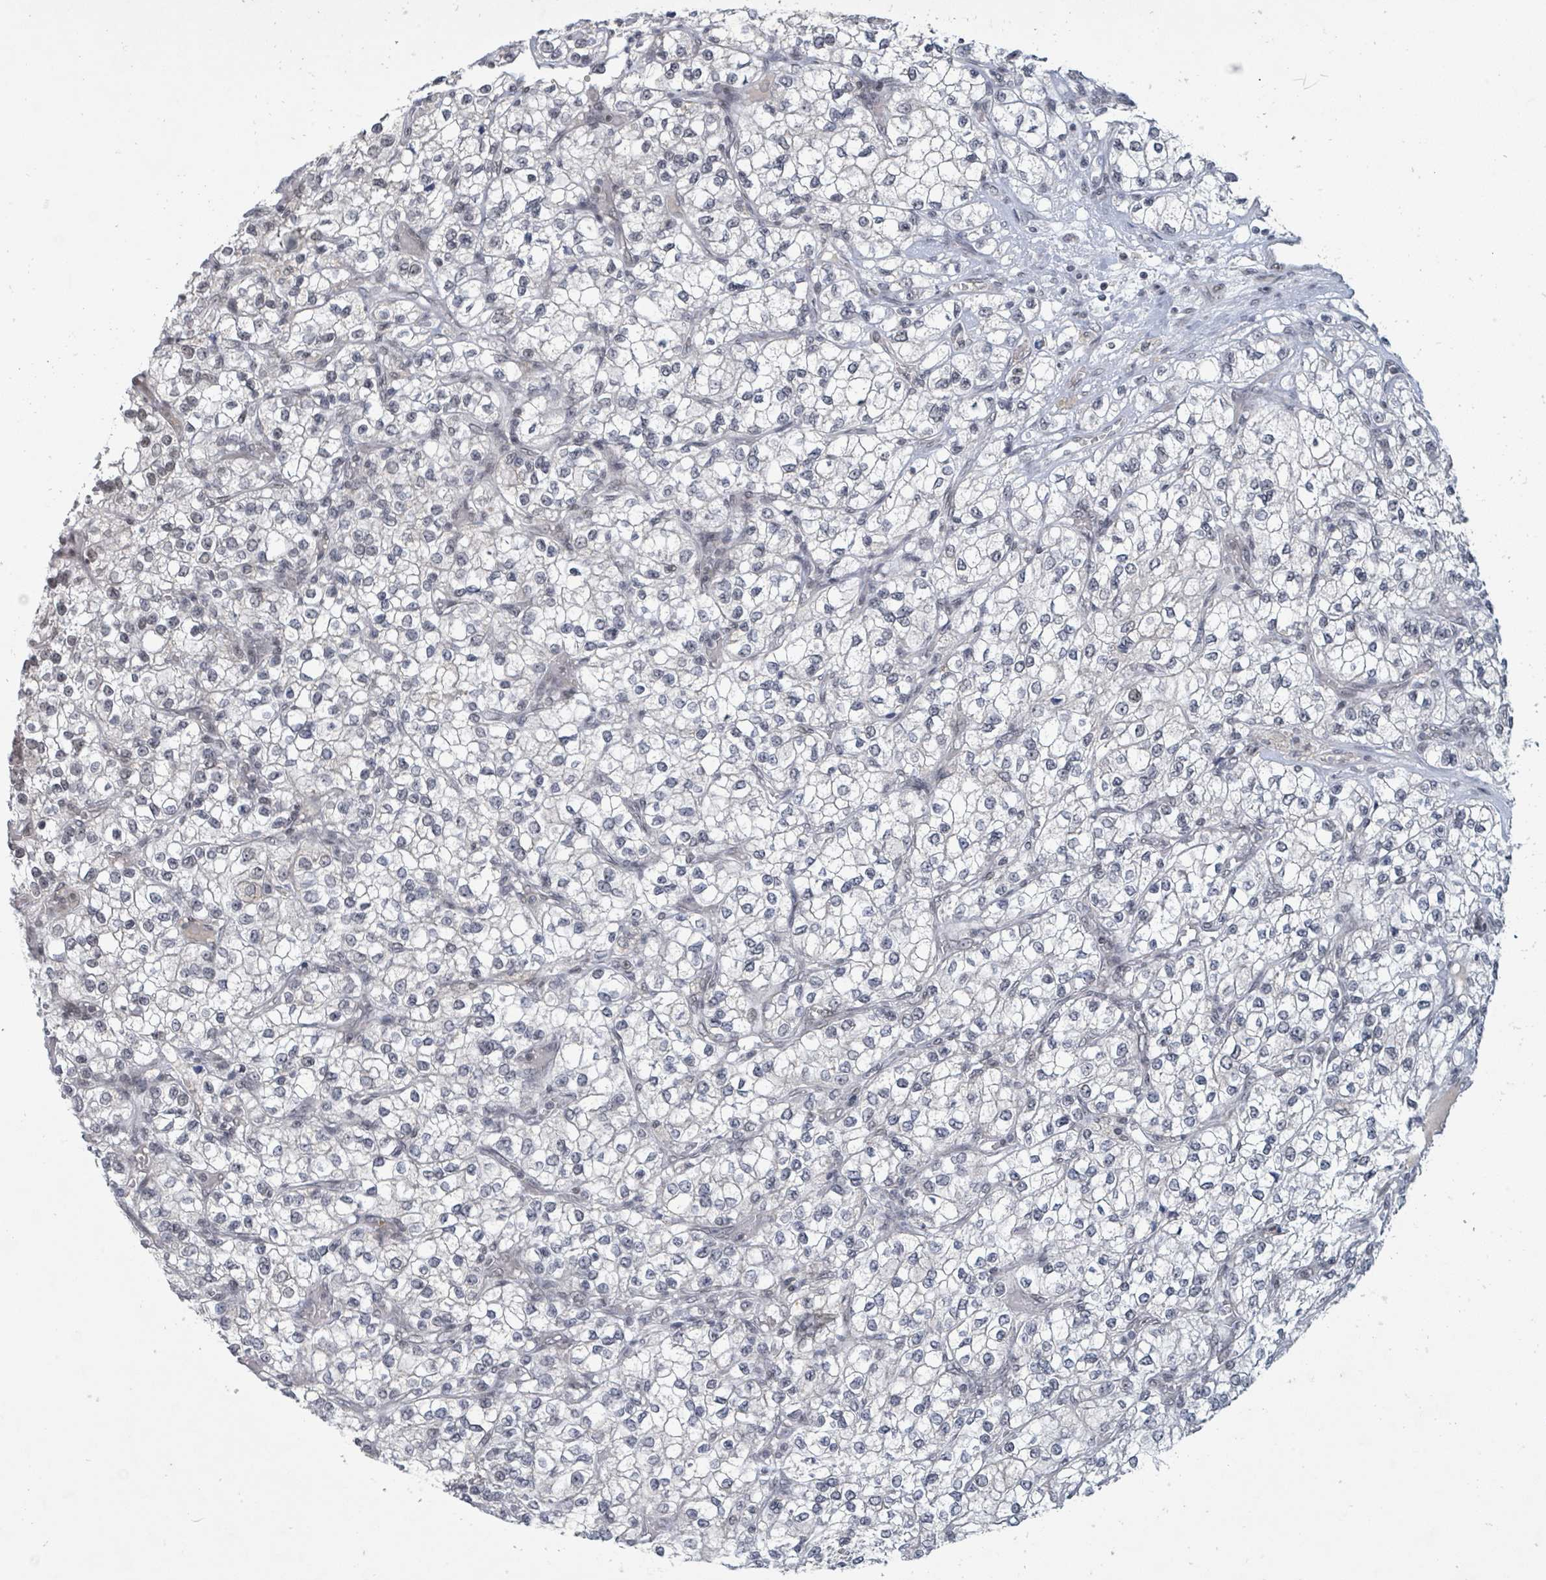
{"staining": {"intensity": "negative", "quantity": "none", "location": "none"}, "tissue": "renal cancer", "cell_type": "Tumor cells", "image_type": "cancer", "snomed": [{"axis": "morphology", "description": "Adenocarcinoma, NOS"}, {"axis": "topography", "description": "Kidney"}], "caption": "Renal cancer was stained to show a protein in brown. There is no significant staining in tumor cells.", "gene": "BANP", "patient": {"sex": "male", "age": 80}}